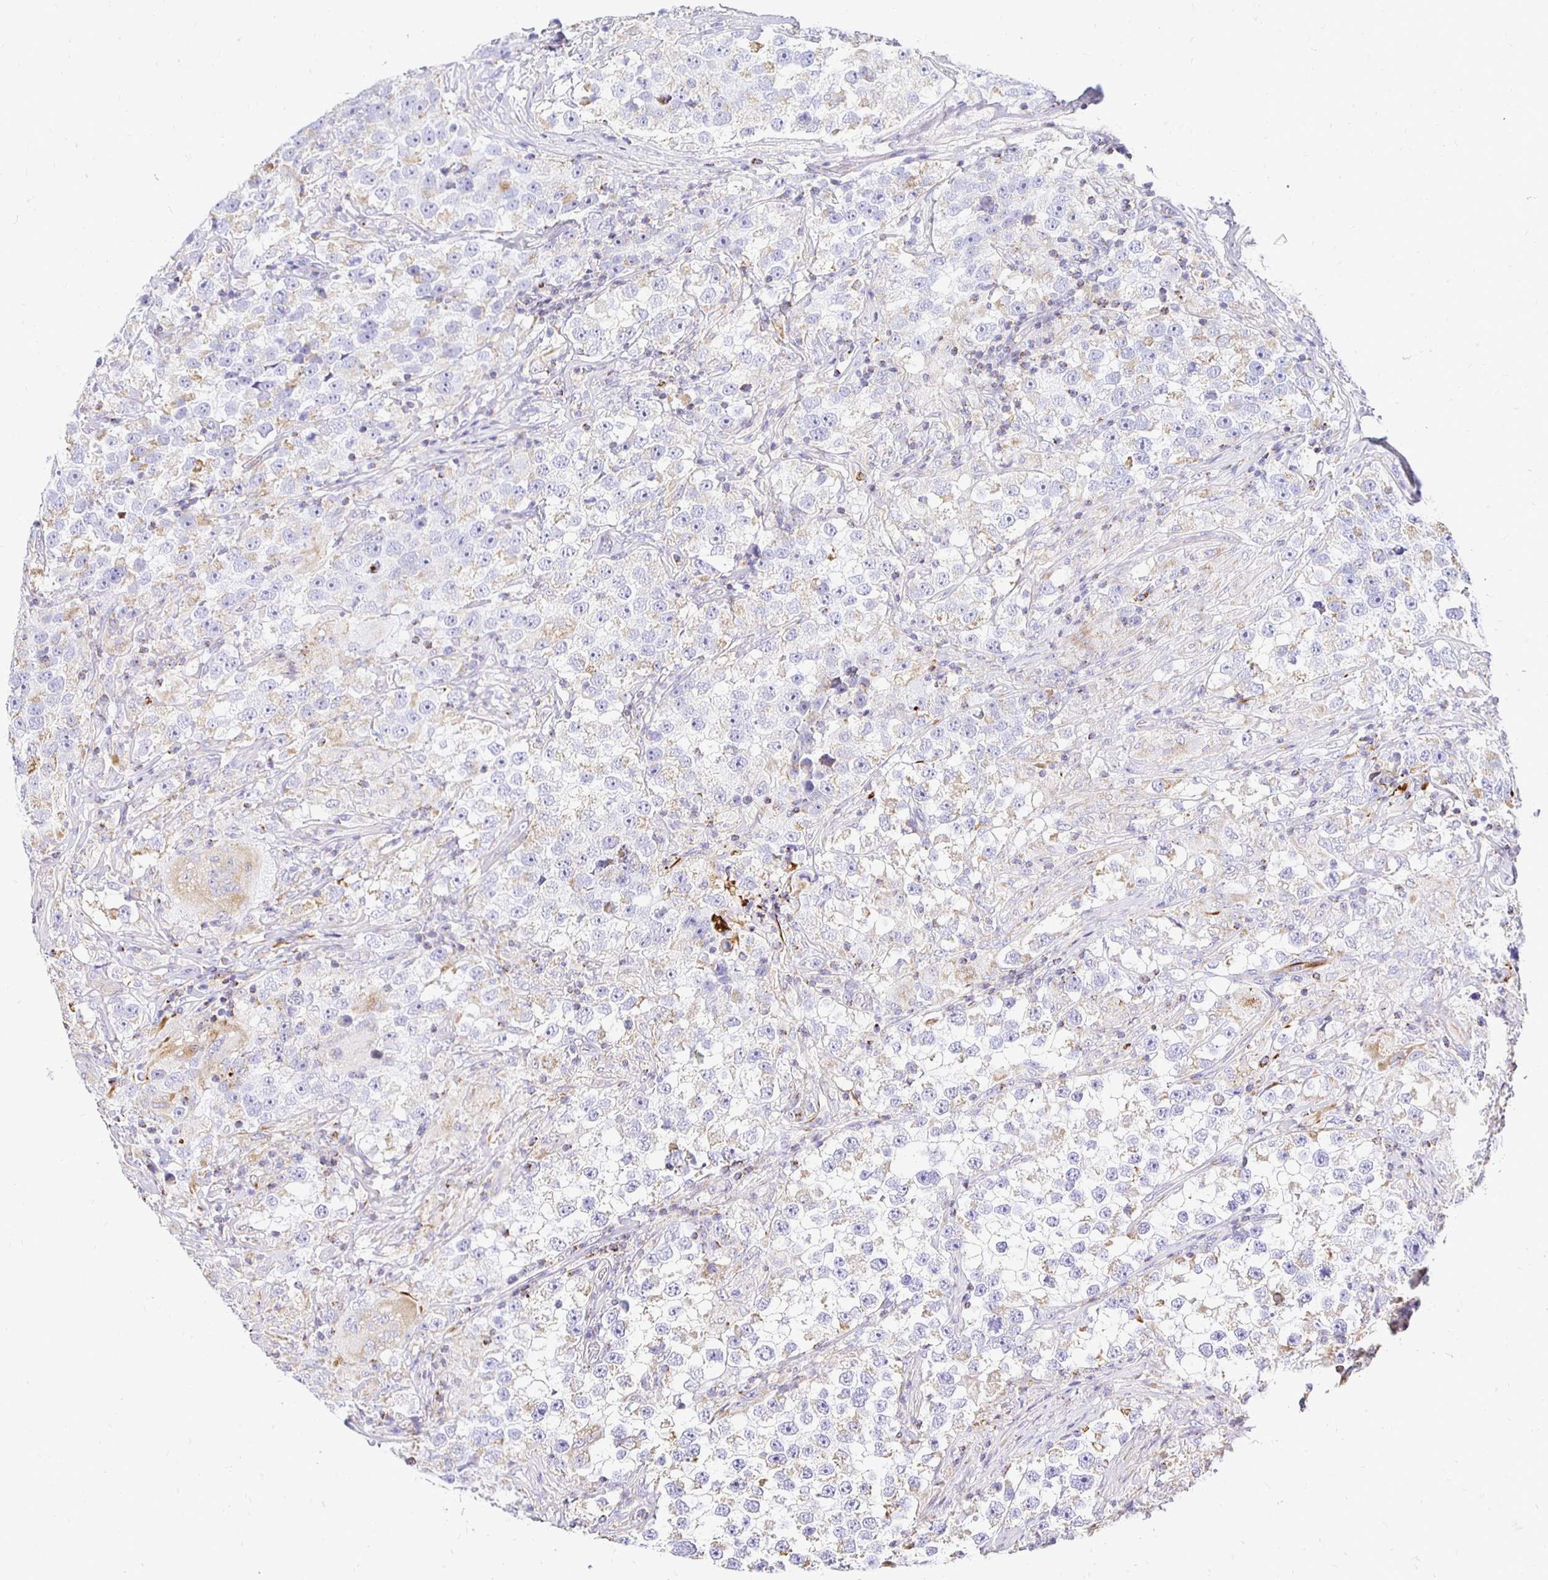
{"staining": {"intensity": "negative", "quantity": "none", "location": "none"}, "tissue": "testis cancer", "cell_type": "Tumor cells", "image_type": "cancer", "snomed": [{"axis": "morphology", "description": "Seminoma, NOS"}, {"axis": "topography", "description": "Testis"}], "caption": "DAB immunohistochemical staining of seminoma (testis) exhibits no significant staining in tumor cells. (DAB (3,3'-diaminobenzidine) IHC with hematoxylin counter stain).", "gene": "PLAAT2", "patient": {"sex": "male", "age": 46}}